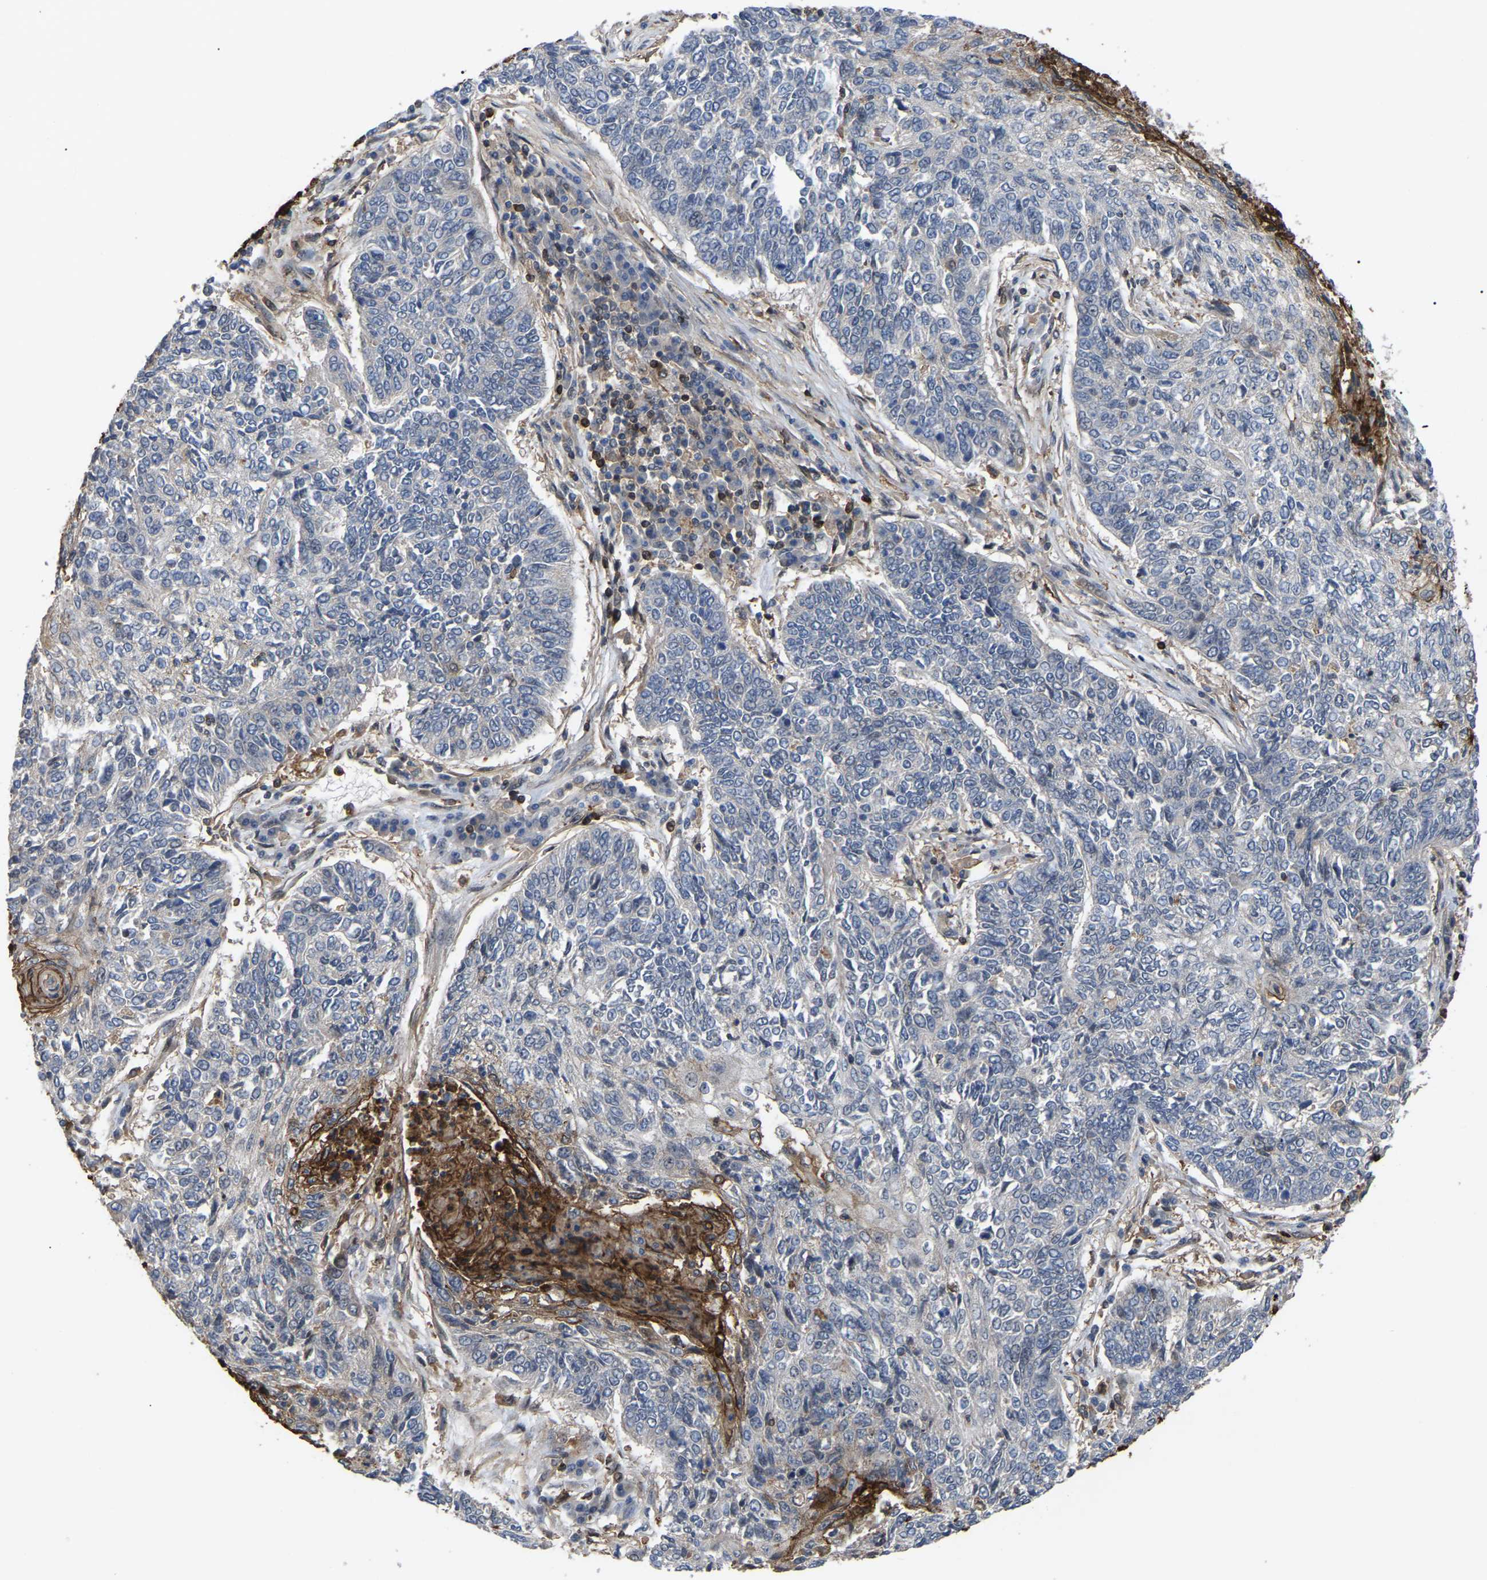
{"staining": {"intensity": "negative", "quantity": "none", "location": "none"}, "tissue": "lung cancer", "cell_type": "Tumor cells", "image_type": "cancer", "snomed": [{"axis": "morphology", "description": "Normal tissue, NOS"}, {"axis": "morphology", "description": "Squamous cell carcinoma, NOS"}, {"axis": "topography", "description": "Cartilage tissue"}, {"axis": "topography", "description": "Bronchus"}, {"axis": "topography", "description": "Lung"}], "caption": "Squamous cell carcinoma (lung) was stained to show a protein in brown. There is no significant expression in tumor cells. Nuclei are stained in blue.", "gene": "CIT", "patient": {"sex": "female", "age": 49}}